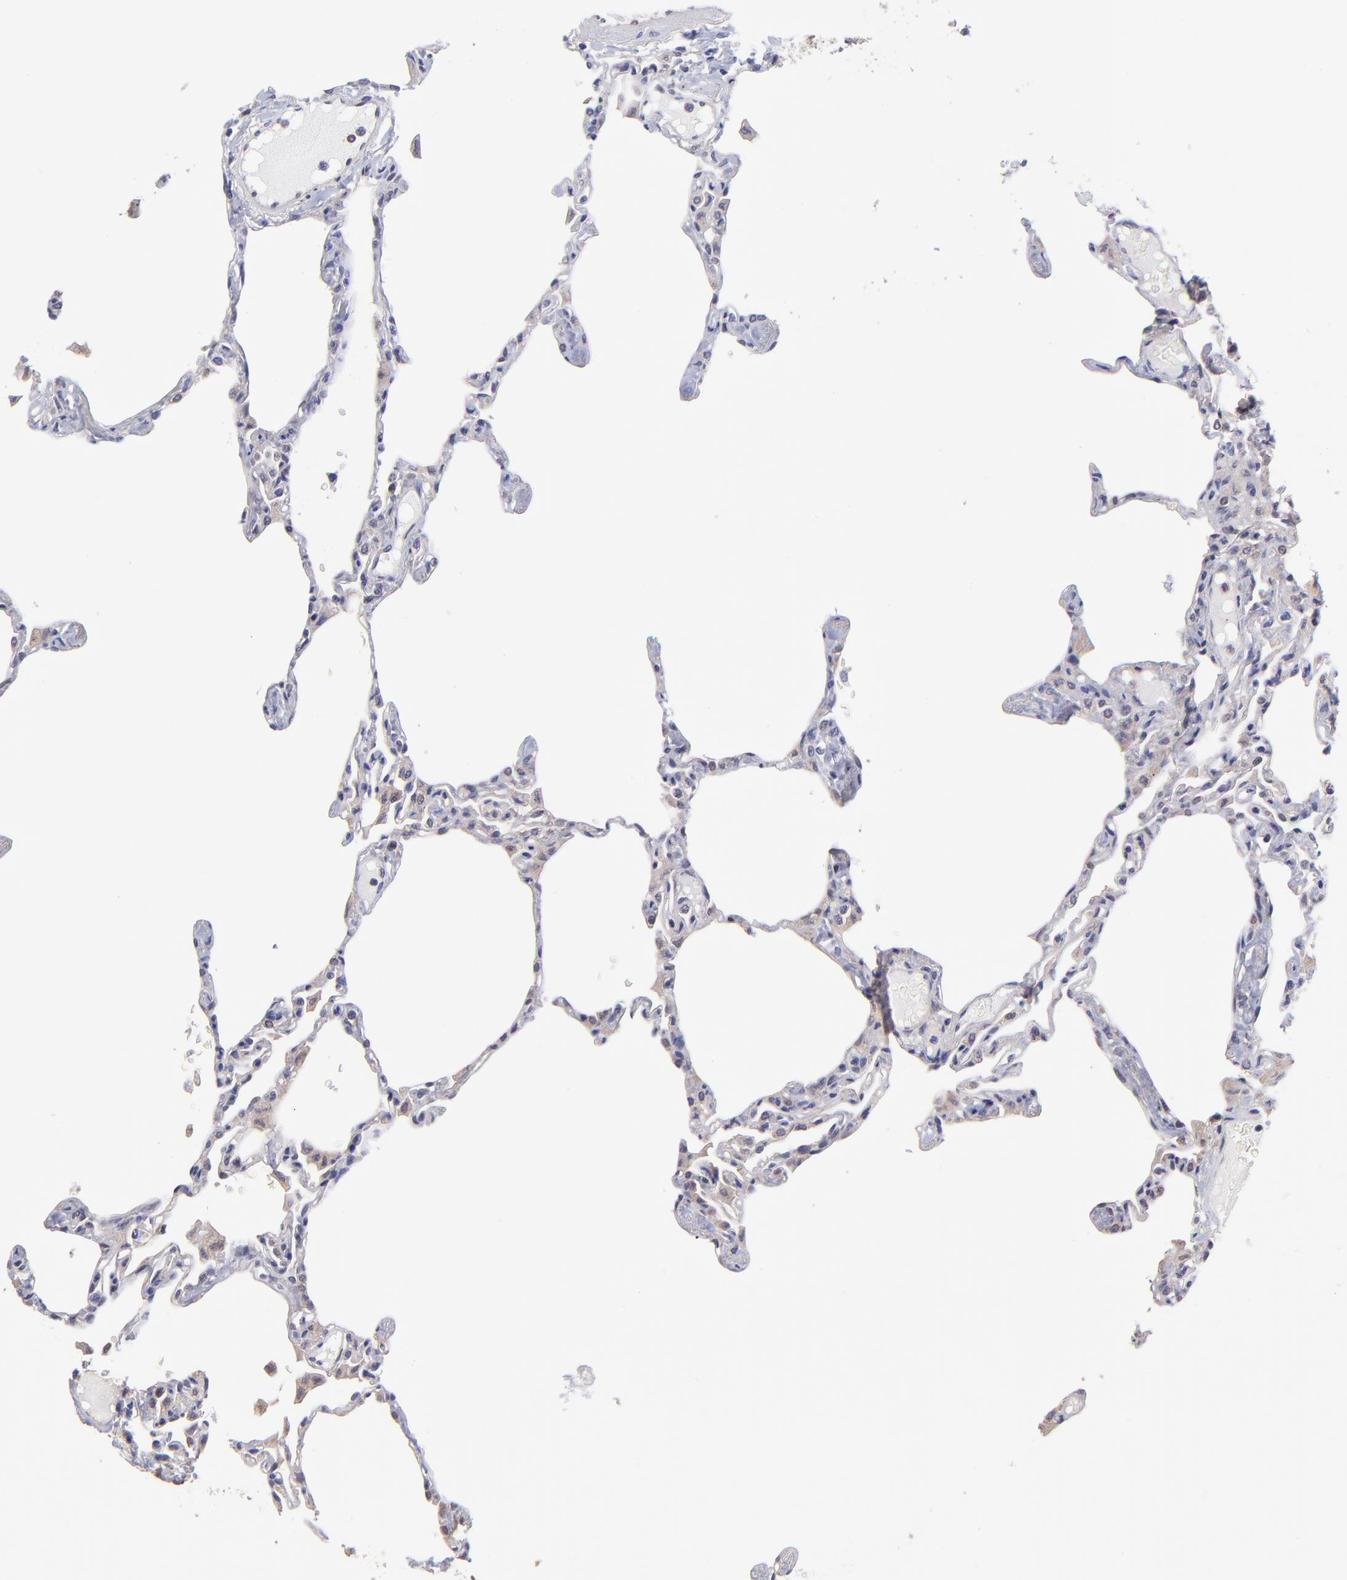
{"staining": {"intensity": "weak", "quantity": ">75%", "location": "cytoplasmic/membranous"}, "tissue": "lung", "cell_type": "Alveolar cells", "image_type": "normal", "snomed": [{"axis": "morphology", "description": "Normal tissue, NOS"}, {"axis": "topography", "description": "Lung"}], "caption": "Immunohistochemical staining of normal human lung shows >75% levels of weak cytoplasmic/membranous protein positivity in about >75% of alveolar cells. The staining was performed using DAB (3,3'-diaminobenzidine) to visualize the protein expression in brown, while the nuclei were stained in blue with hematoxylin (Magnification: 20x).", "gene": "NSF", "patient": {"sex": "female", "age": 49}}